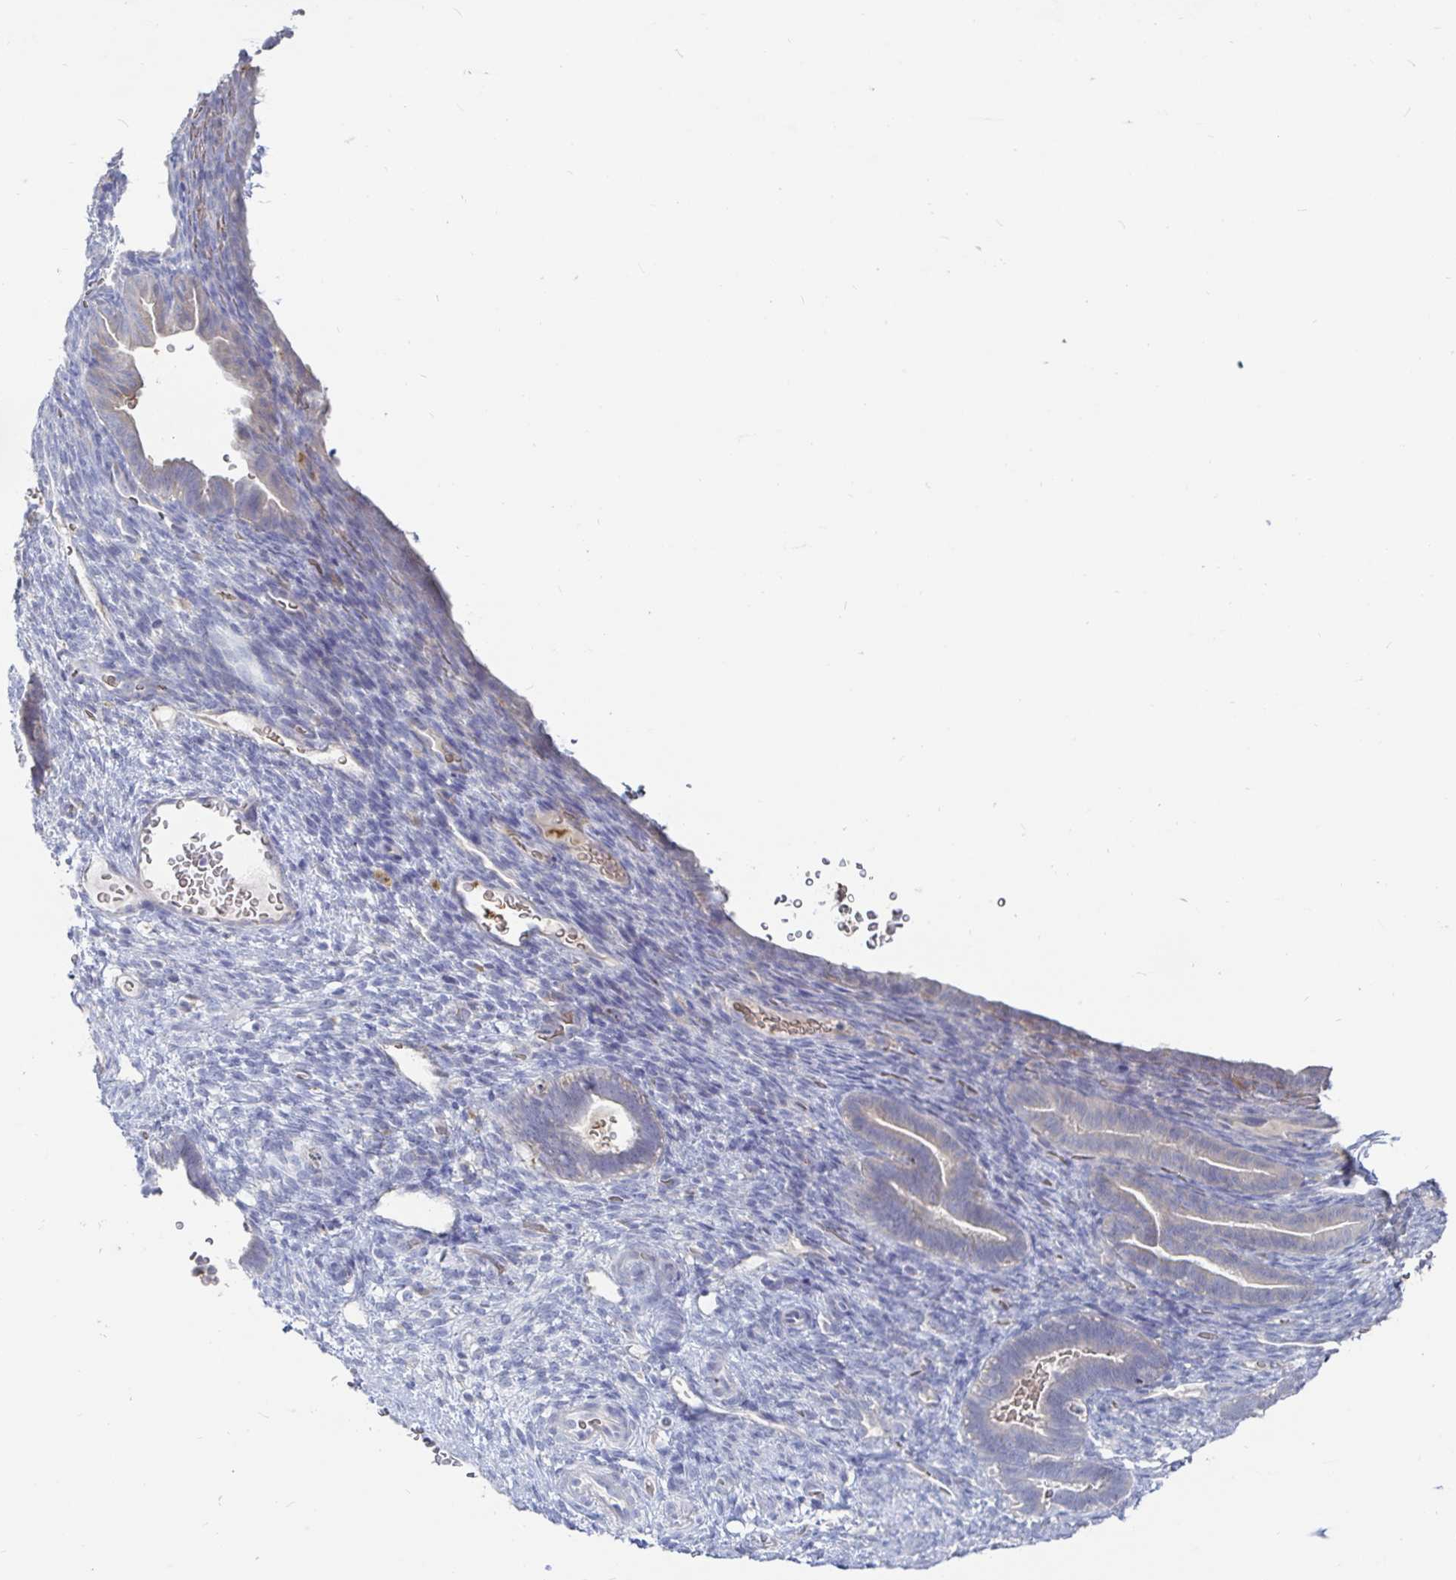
{"staining": {"intensity": "negative", "quantity": "none", "location": "none"}, "tissue": "endometrium", "cell_type": "Cells in endometrial stroma", "image_type": "normal", "snomed": [{"axis": "morphology", "description": "Normal tissue, NOS"}, {"axis": "topography", "description": "Endometrium"}], "caption": "Cells in endometrial stroma are negative for brown protein staining in normal endometrium. Brightfield microscopy of IHC stained with DAB (3,3'-diaminobenzidine) (brown) and hematoxylin (blue), captured at high magnification.", "gene": "SPPL3", "patient": {"sex": "female", "age": 34}}